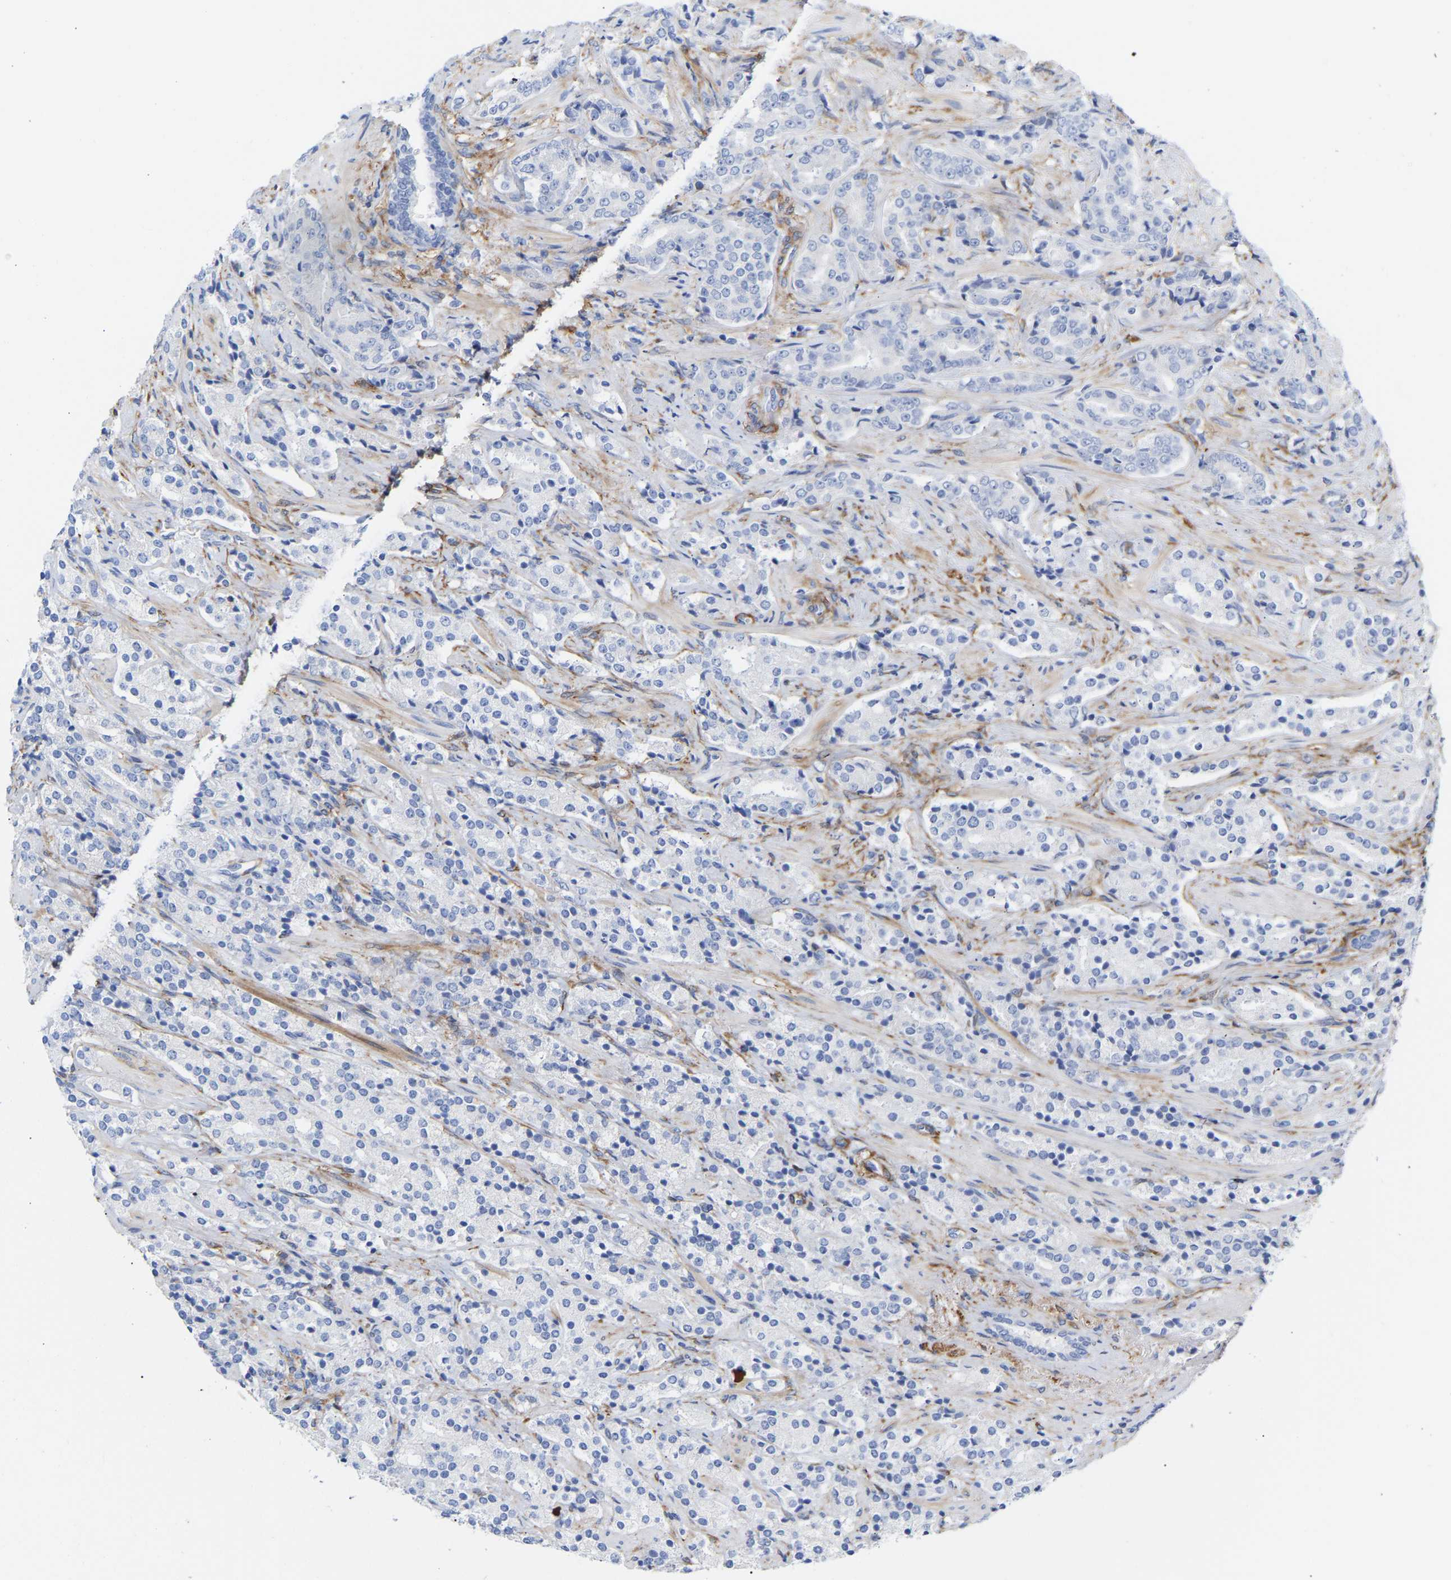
{"staining": {"intensity": "negative", "quantity": "none", "location": "none"}, "tissue": "prostate cancer", "cell_type": "Tumor cells", "image_type": "cancer", "snomed": [{"axis": "morphology", "description": "Adenocarcinoma, High grade"}, {"axis": "topography", "description": "Prostate"}], "caption": "A photomicrograph of prostate cancer stained for a protein displays no brown staining in tumor cells.", "gene": "AMPH", "patient": {"sex": "male", "age": 71}}